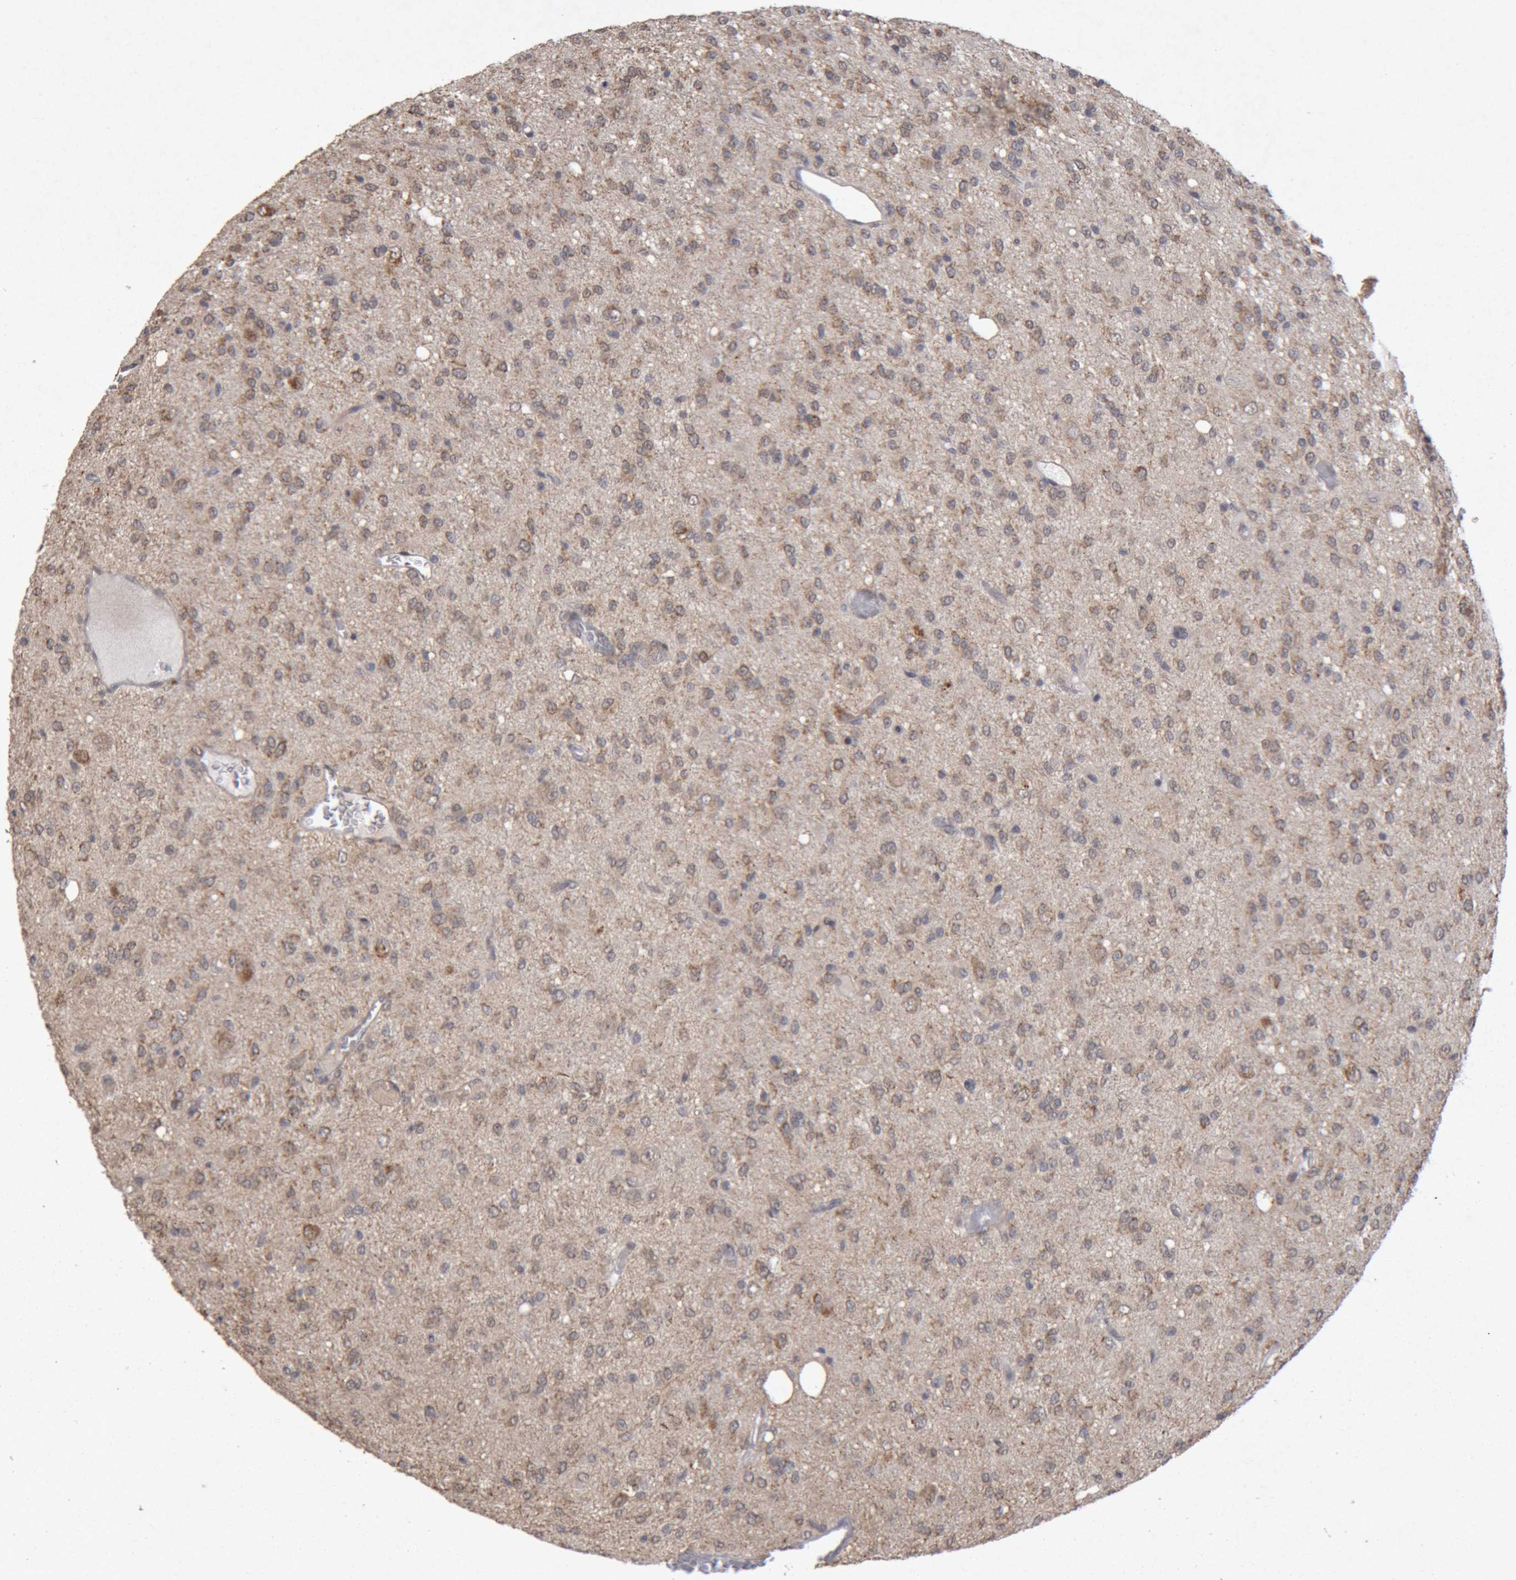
{"staining": {"intensity": "weak", "quantity": "25%-75%", "location": "cytoplasmic/membranous"}, "tissue": "glioma", "cell_type": "Tumor cells", "image_type": "cancer", "snomed": [{"axis": "morphology", "description": "Glioma, malignant, High grade"}, {"axis": "topography", "description": "Brain"}], "caption": "Protein expression analysis of glioma demonstrates weak cytoplasmic/membranous expression in about 25%-75% of tumor cells. (IHC, brightfield microscopy, high magnification).", "gene": "MEP1A", "patient": {"sex": "female", "age": 59}}